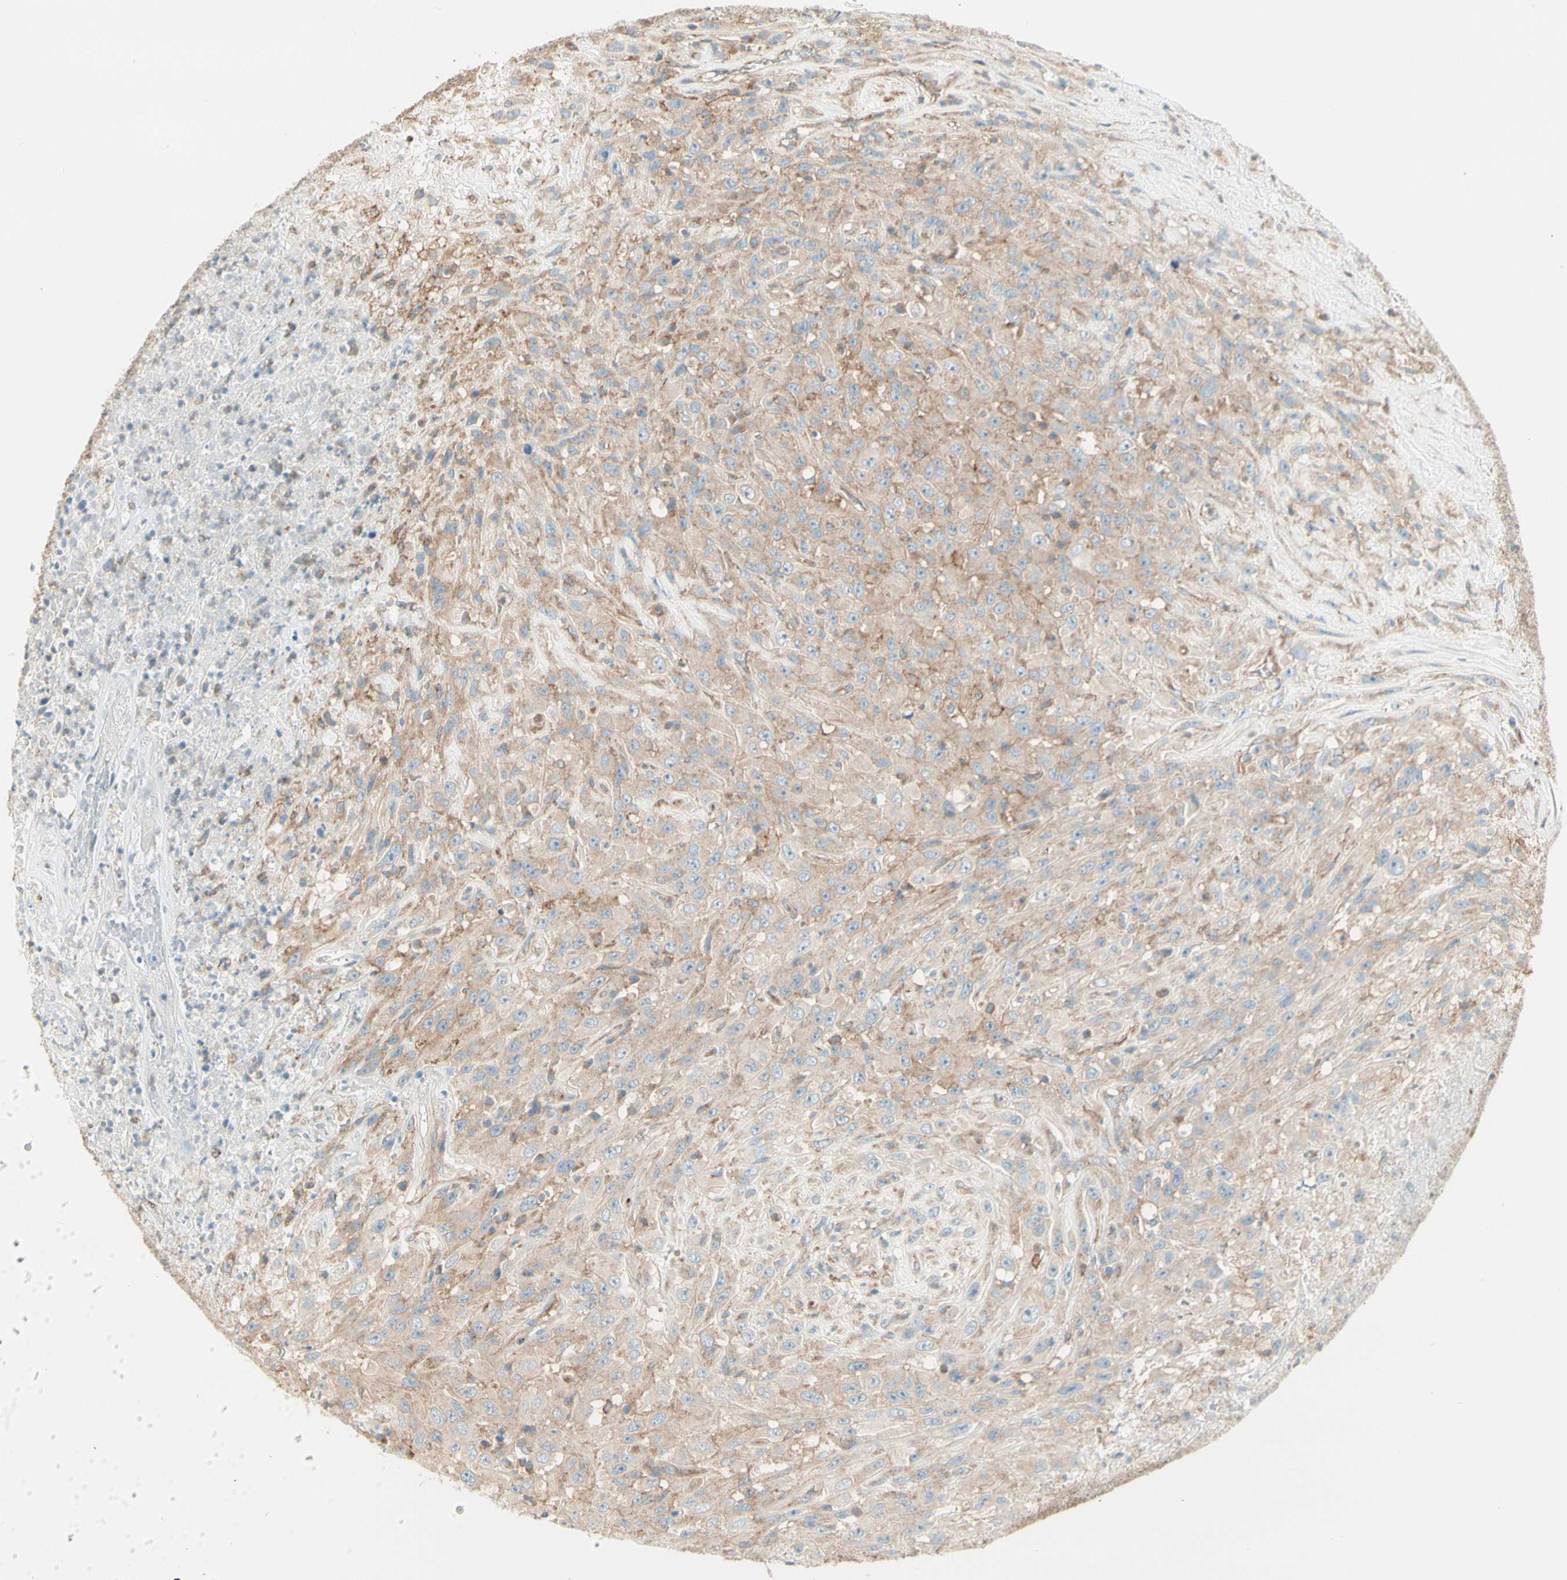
{"staining": {"intensity": "moderate", "quantity": ">75%", "location": "cytoplasmic/membranous"}, "tissue": "urothelial cancer", "cell_type": "Tumor cells", "image_type": "cancer", "snomed": [{"axis": "morphology", "description": "Urothelial carcinoma, High grade"}, {"axis": "topography", "description": "Urinary bladder"}], "caption": "Human high-grade urothelial carcinoma stained with a brown dye reveals moderate cytoplasmic/membranous positive staining in about >75% of tumor cells.", "gene": "AGFG1", "patient": {"sex": "male", "age": 66}}